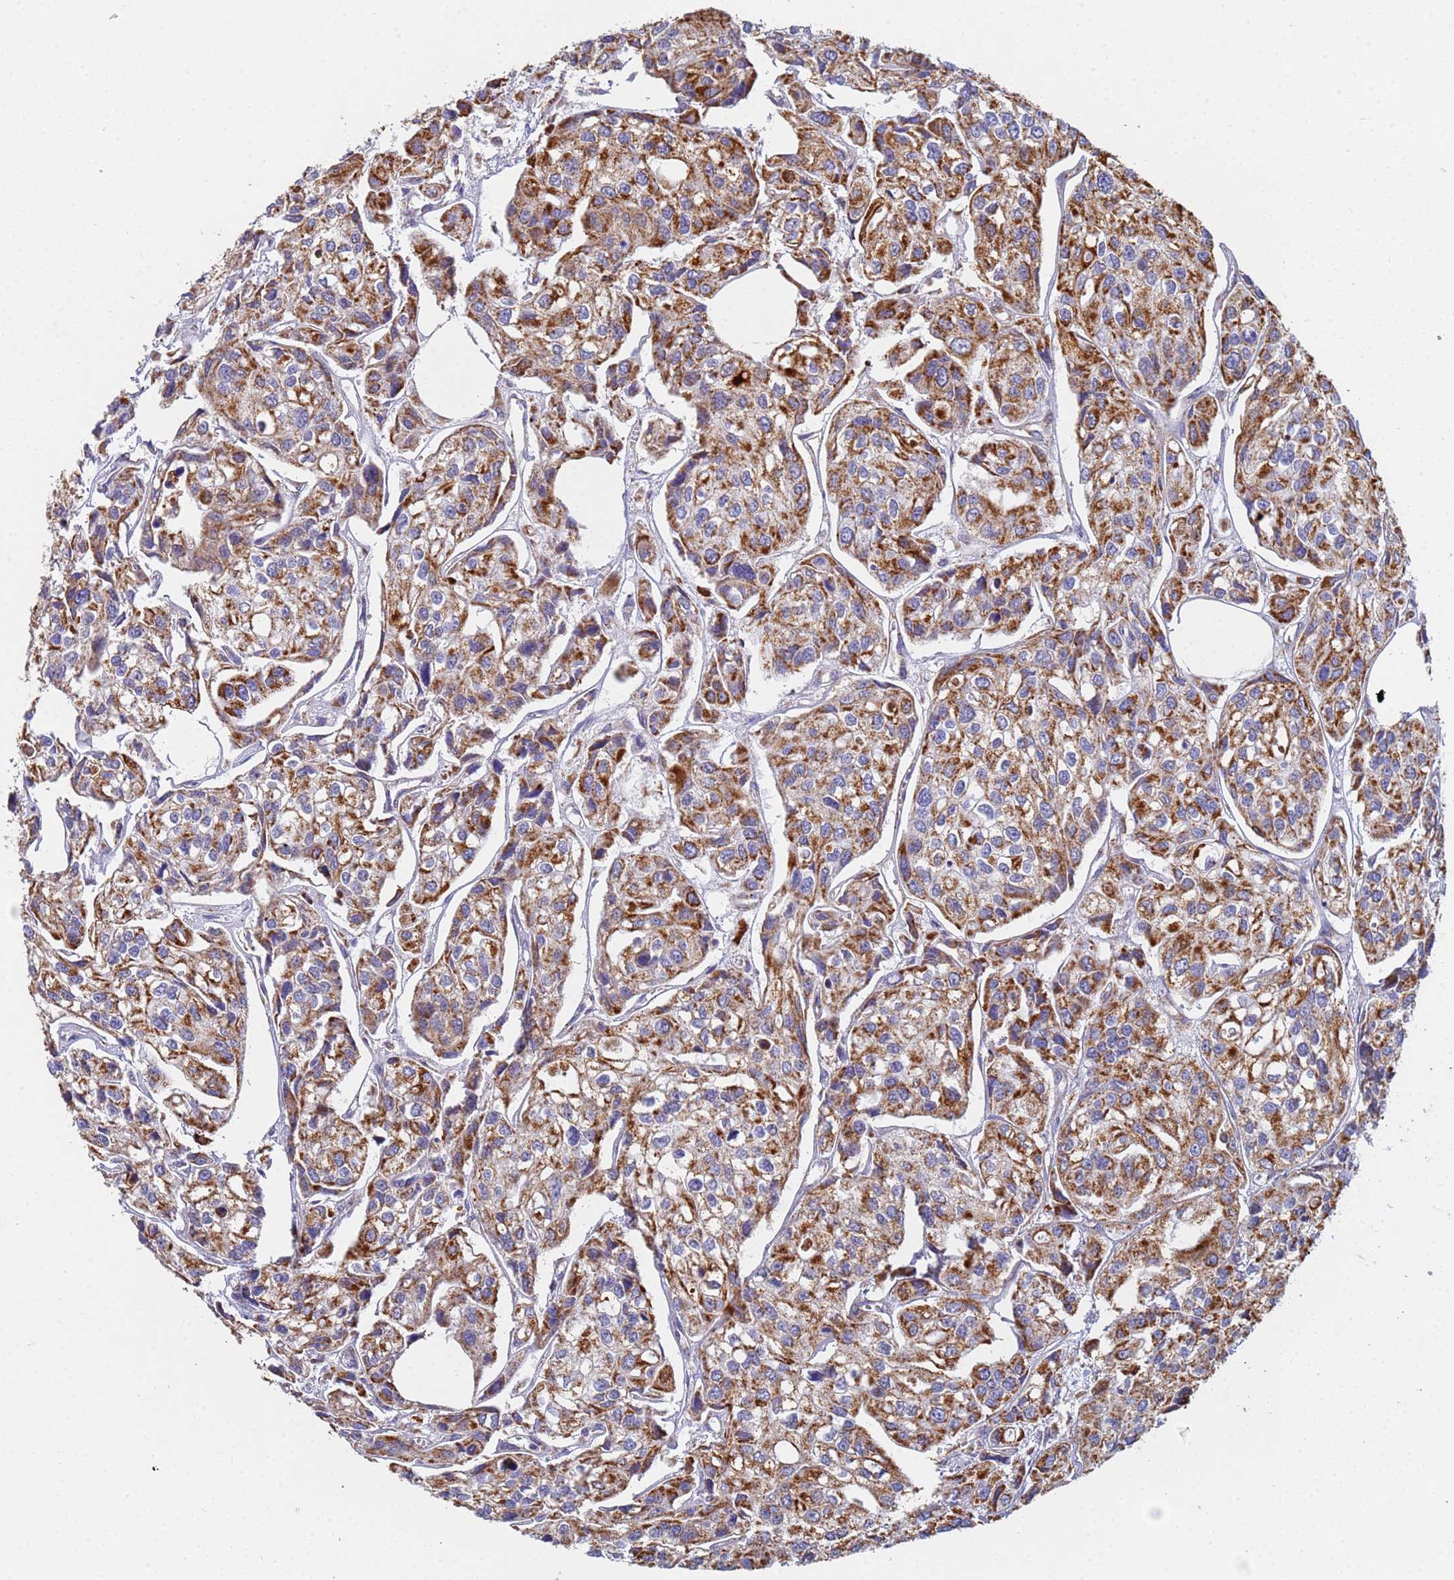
{"staining": {"intensity": "moderate", "quantity": ">75%", "location": "cytoplasmic/membranous"}, "tissue": "urothelial cancer", "cell_type": "Tumor cells", "image_type": "cancer", "snomed": [{"axis": "morphology", "description": "Urothelial carcinoma, High grade"}, {"axis": "topography", "description": "Urinary bladder"}], "caption": "Moderate cytoplasmic/membranous staining is appreciated in about >75% of tumor cells in urothelial cancer. The staining is performed using DAB brown chromogen to label protein expression. The nuclei are counter-stained blue using hematoxylin.", "gene": "UQCRH", "patient": {"sex": "male", "age": 67}}